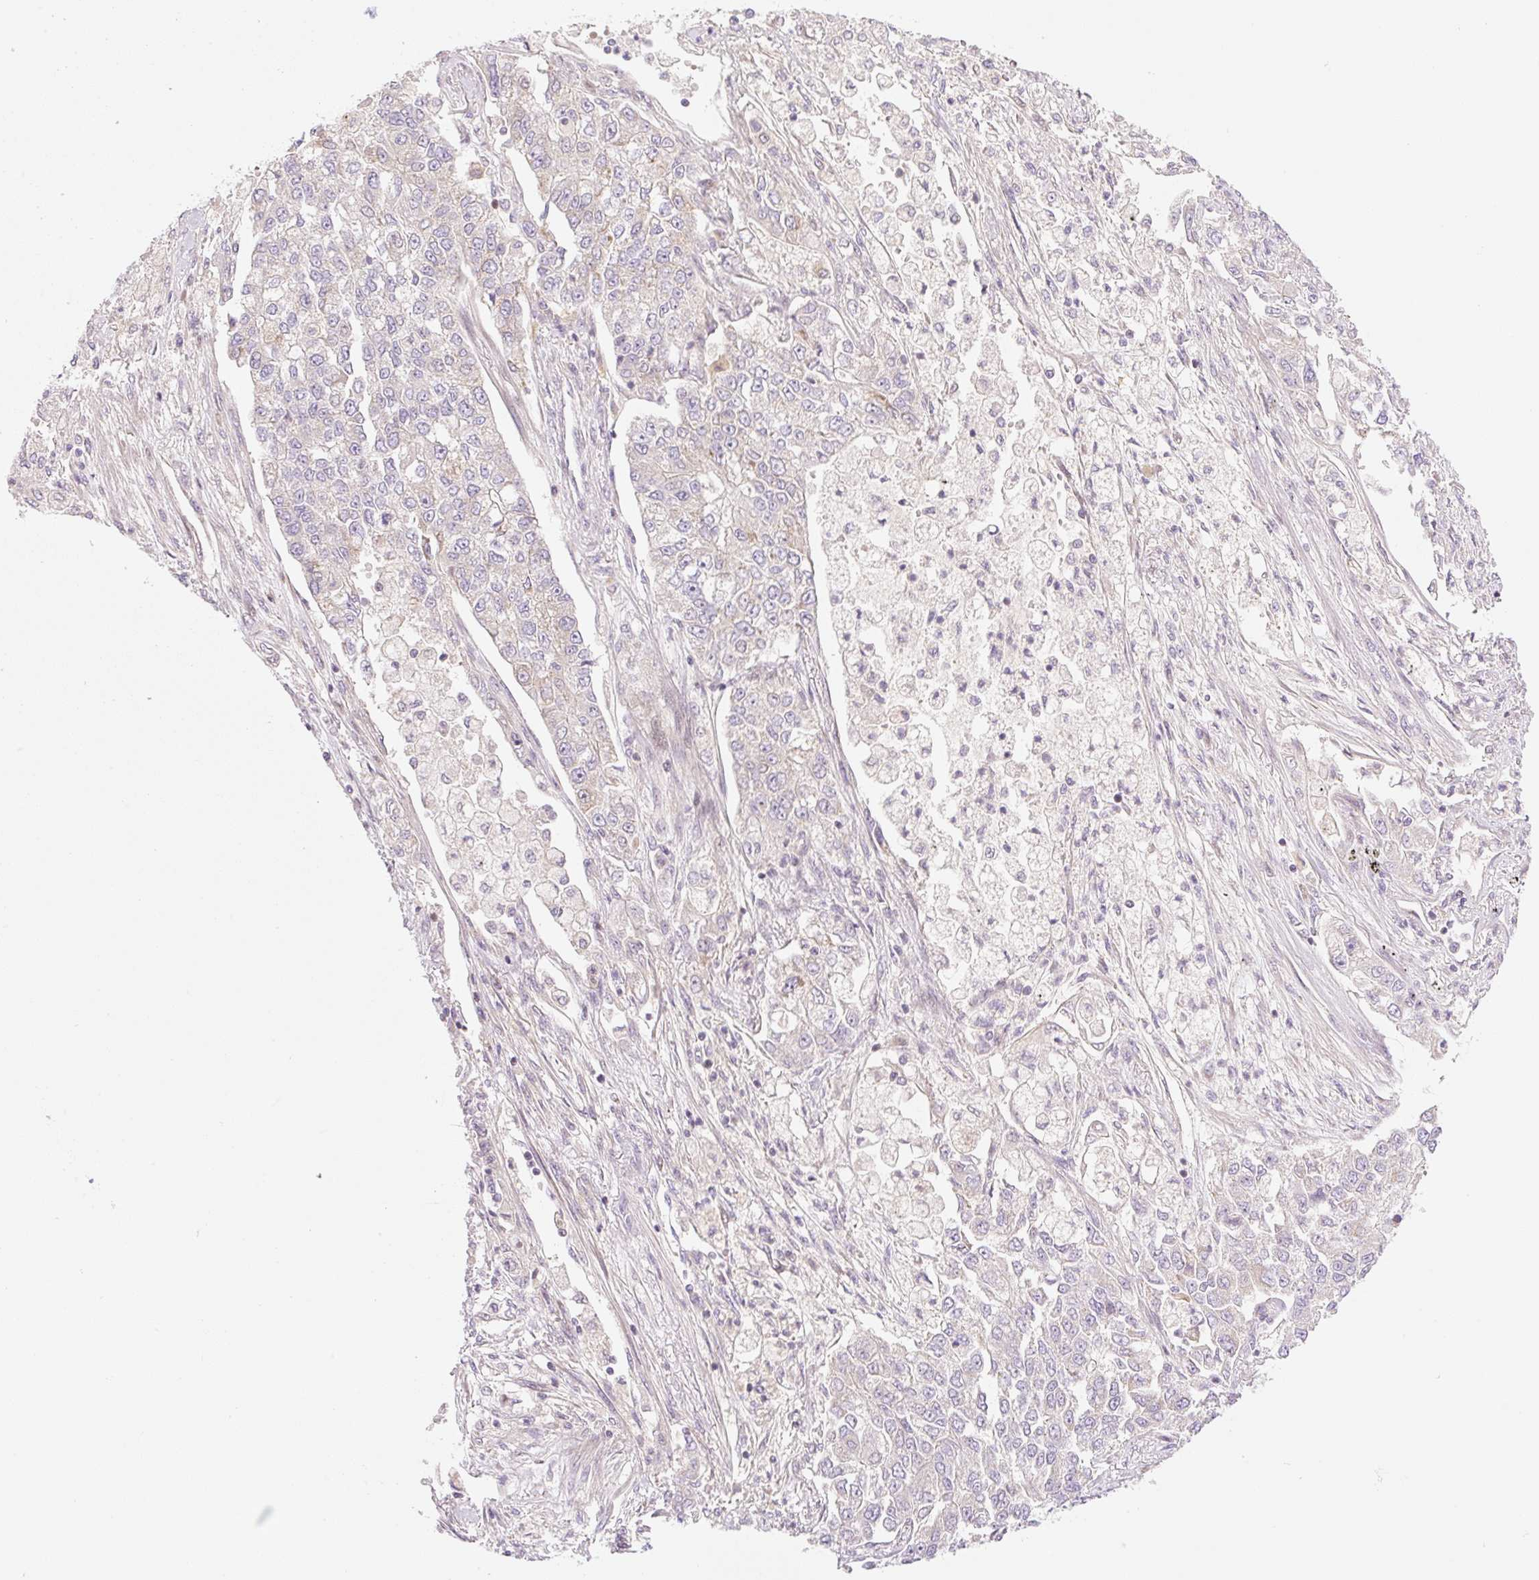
{"staining": {"intensity": "negative", "quantity": "none", "location": "none"}, "tissue": "lung cancer", "cell_type": "Tumor cells", "image_type": "cancer", "snomed": [{"axis": "morphology", "description": "Adenocarcinoma, NOS"}, {"axis": "topography", "description": "Lung"}], "caption": "DAB (3,3'-diaminobenzidine) immunohistochemical staining of human lung cancer (adenocarcinoma) displays no significant positivity in tumor cells.", "gene": "ZNF394", "patient": {"sex": "male", "age": 49}}